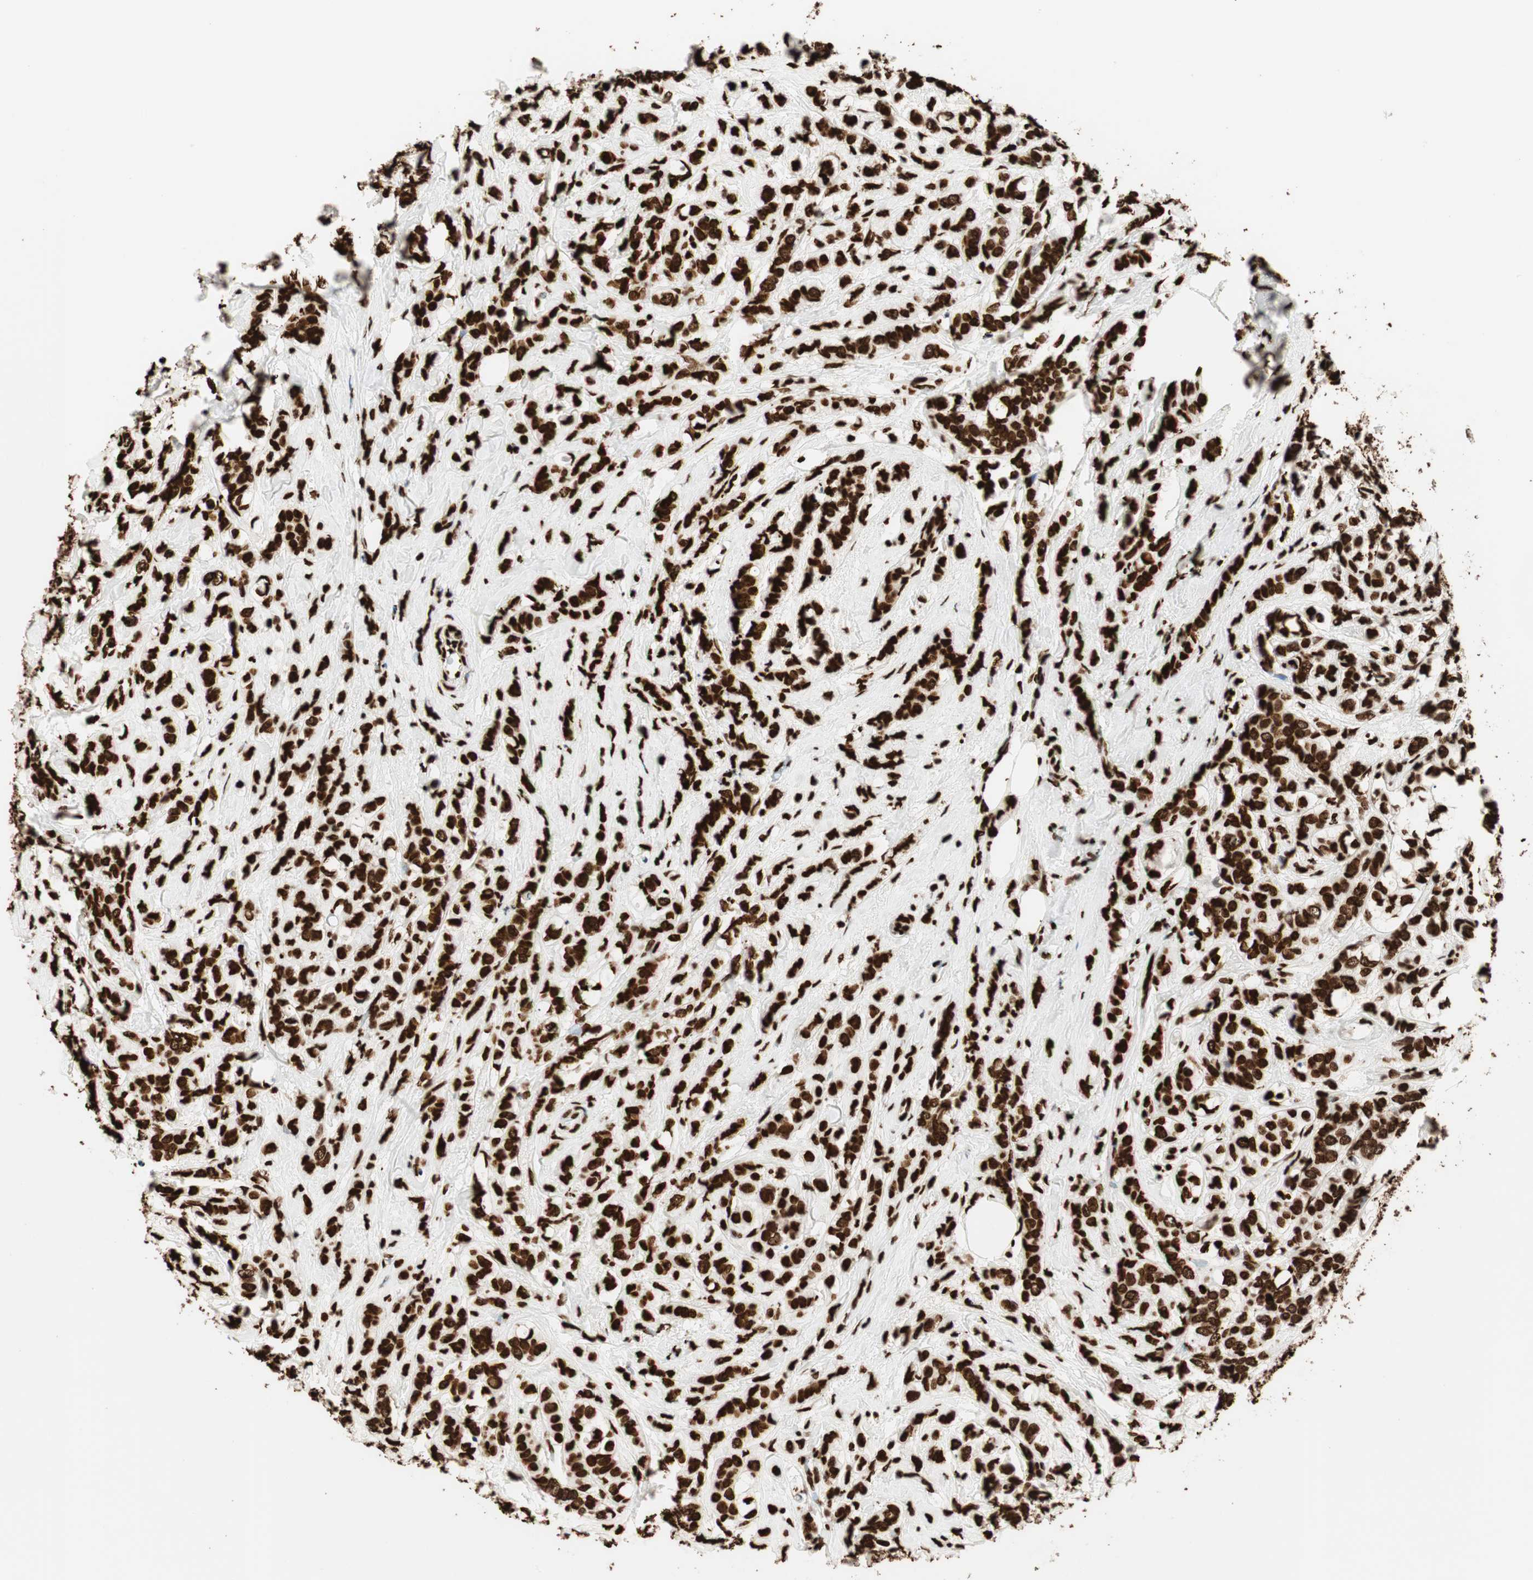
{"staining": {"intensity": "strong", "quantity": ">75%", "location": "cytoplasmic/membranous"}, "tissue": "breast cancer", "cell_type": "Tumor cells", "image_type": "cancer", "snomed": [{"axis": "morphology", "description": "Lobular carcinoma"}, {"axis": "topography", "description": "Breast"}], "caption": "Breast cancer stained with a protein marker displays strong staining in tumor cells.", "gene": "GLI2", "patient": {"sex": "female", "age": 60}}